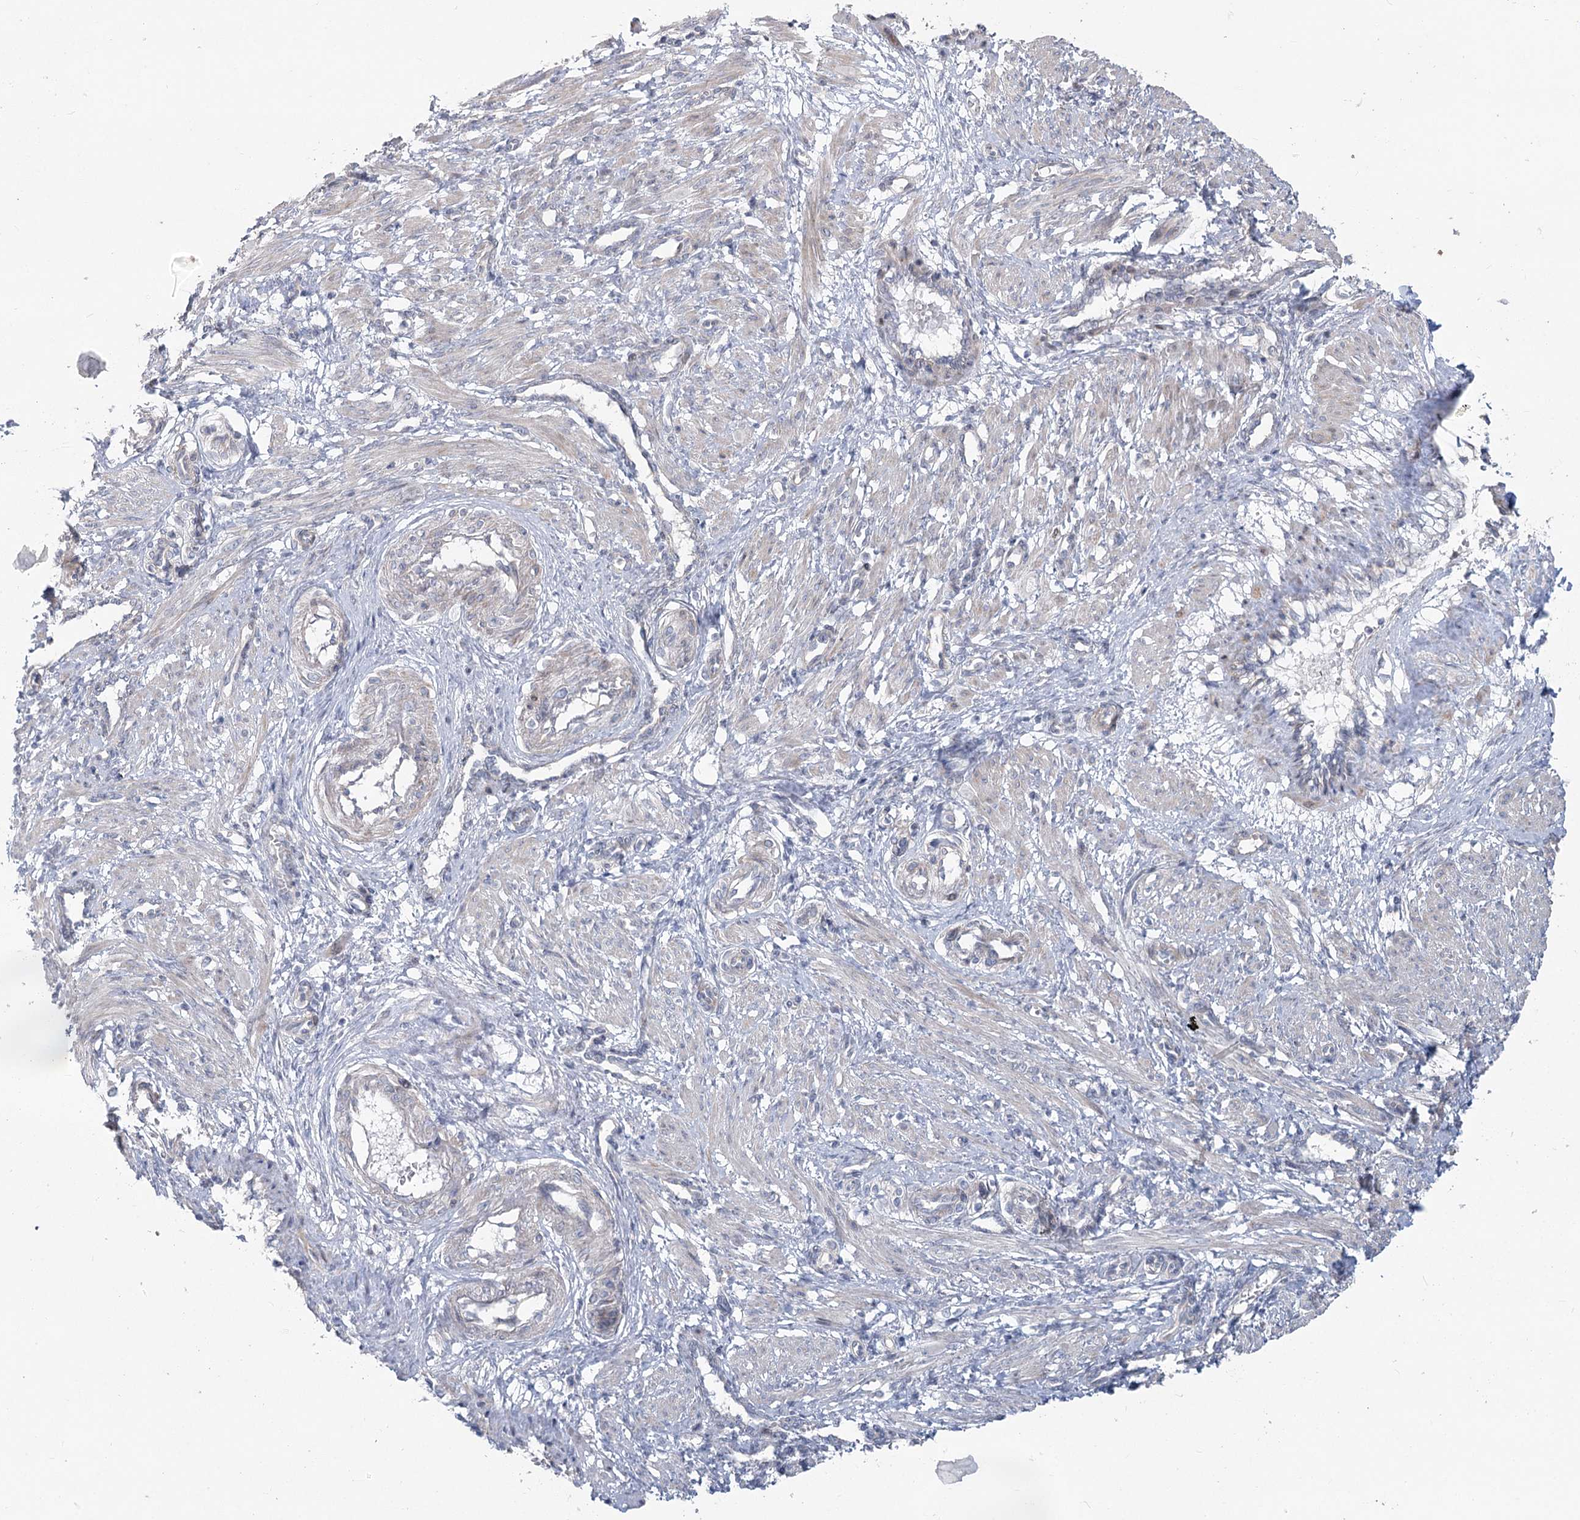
{"staining": {"intensity": "weak", "quantity": "25%-75%", "location": "nuclear"}, "tissue": "smooth muscle", "cell_type": "Smooth muscle cells", "image_type": "normal", "snomed": [{"axis": "morphology", "description": "Normal tissue, NOS"}, {"axis": "topography", "description": "Endometrium"}], "caption": "Normal smooth muscle exhibits weak nuclear positivity in approximately 25%-75% of smooth muscle cells (Brightfield microscopy of DAB IHC at high magnification)..", "gene": "ABITRAM", "patient": {"sex": "female", "age": 33}}